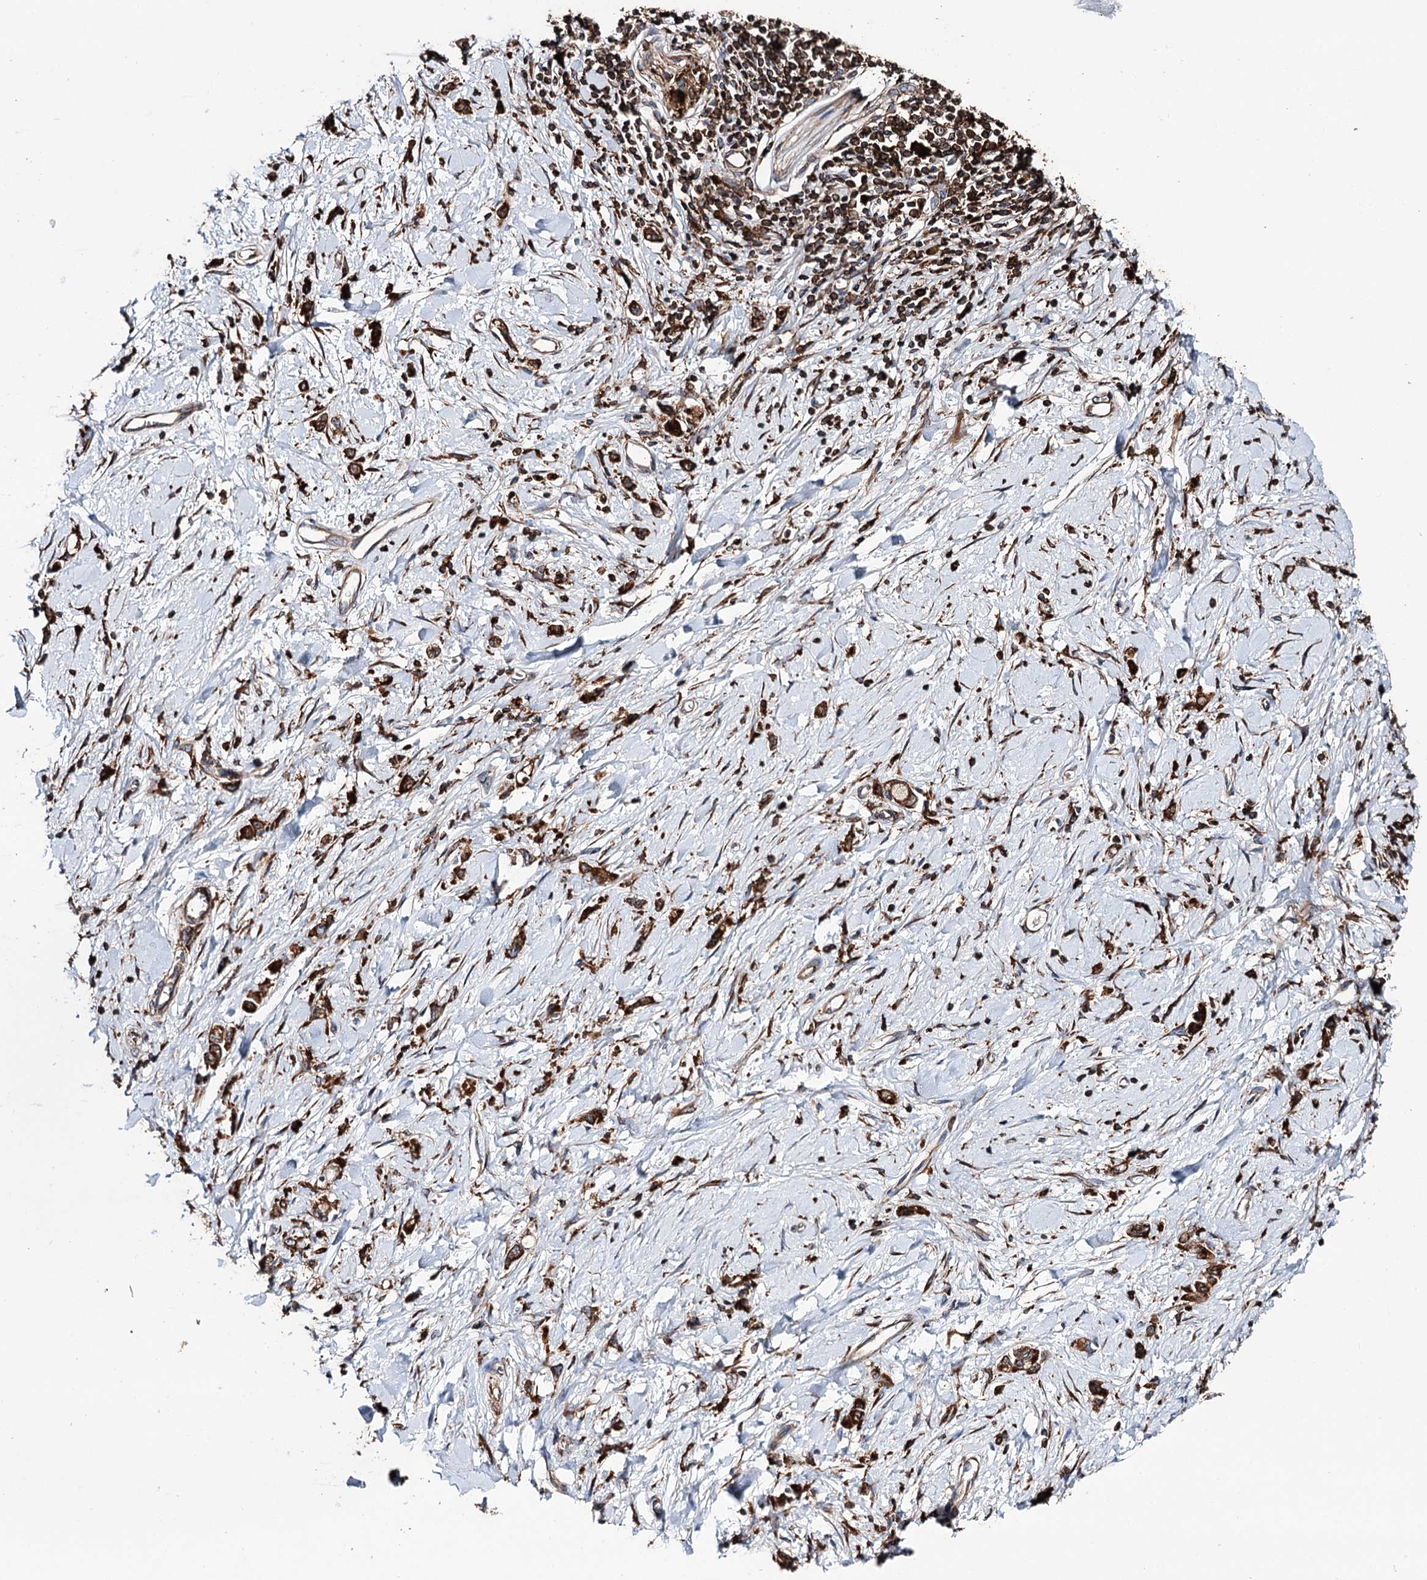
{"staining": {"intensity": "strong", "quantity": ">75%", "location": "cytoplasmic/membranous"}, "tissue": "stomach cancer", "cell_type": "Tumor cells", "image_type": "cancer", "snomed": [{"axis": "morphology", "description": "Adenocarcinoma, NOS"}, {"axis": "topography", "description": "Stomach"}], "caption": "Protein staining of adenocarcinoma (stomach) tissue displays strong cytoplasmic/membranous staining in about >75% of tumor cells.", "gene": "ERP29", "patient": {"sex": "female", "age": 76}}